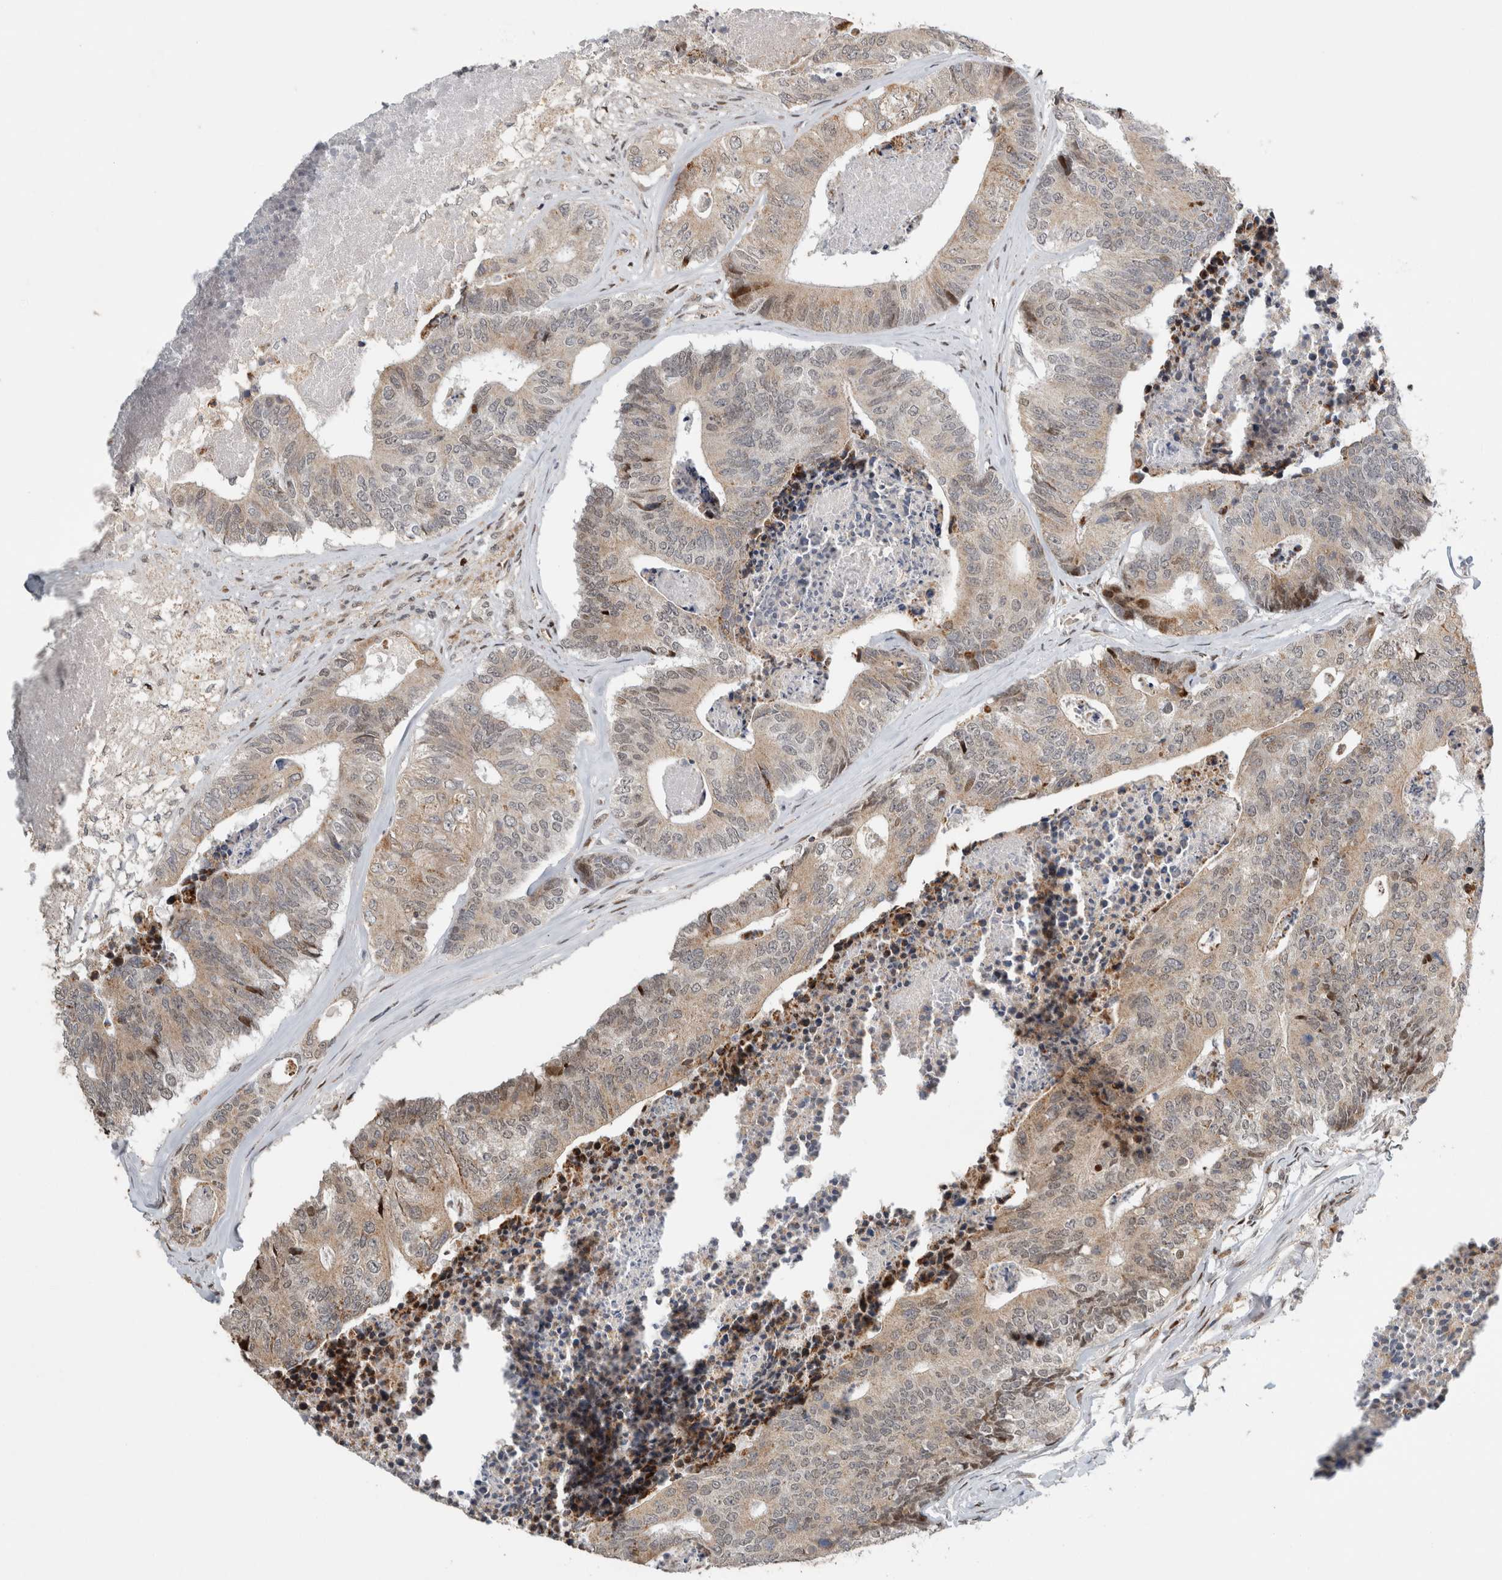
{"staining": {"intensity": "moderate", "quantity": "<25%", "location": "nuclear"}, "tissue": "colorectal cancer", "cell_type": "Tumor cells", "image_type": "cancer", "snomed": [{"axis": "morphology", "description": "Adenocarcinoma, NOS"}, {"axis": "topography", "description": "Colon"}], "caption": "A photomicrograph showing moderate nuclear staining in approximately <25% of tumor cells in adenocarcinoma (colorectal), as visualized by brown immunohistochemical staining.", "gene": "C8orf58", "patient": {"sex": "female", "age": 67}}